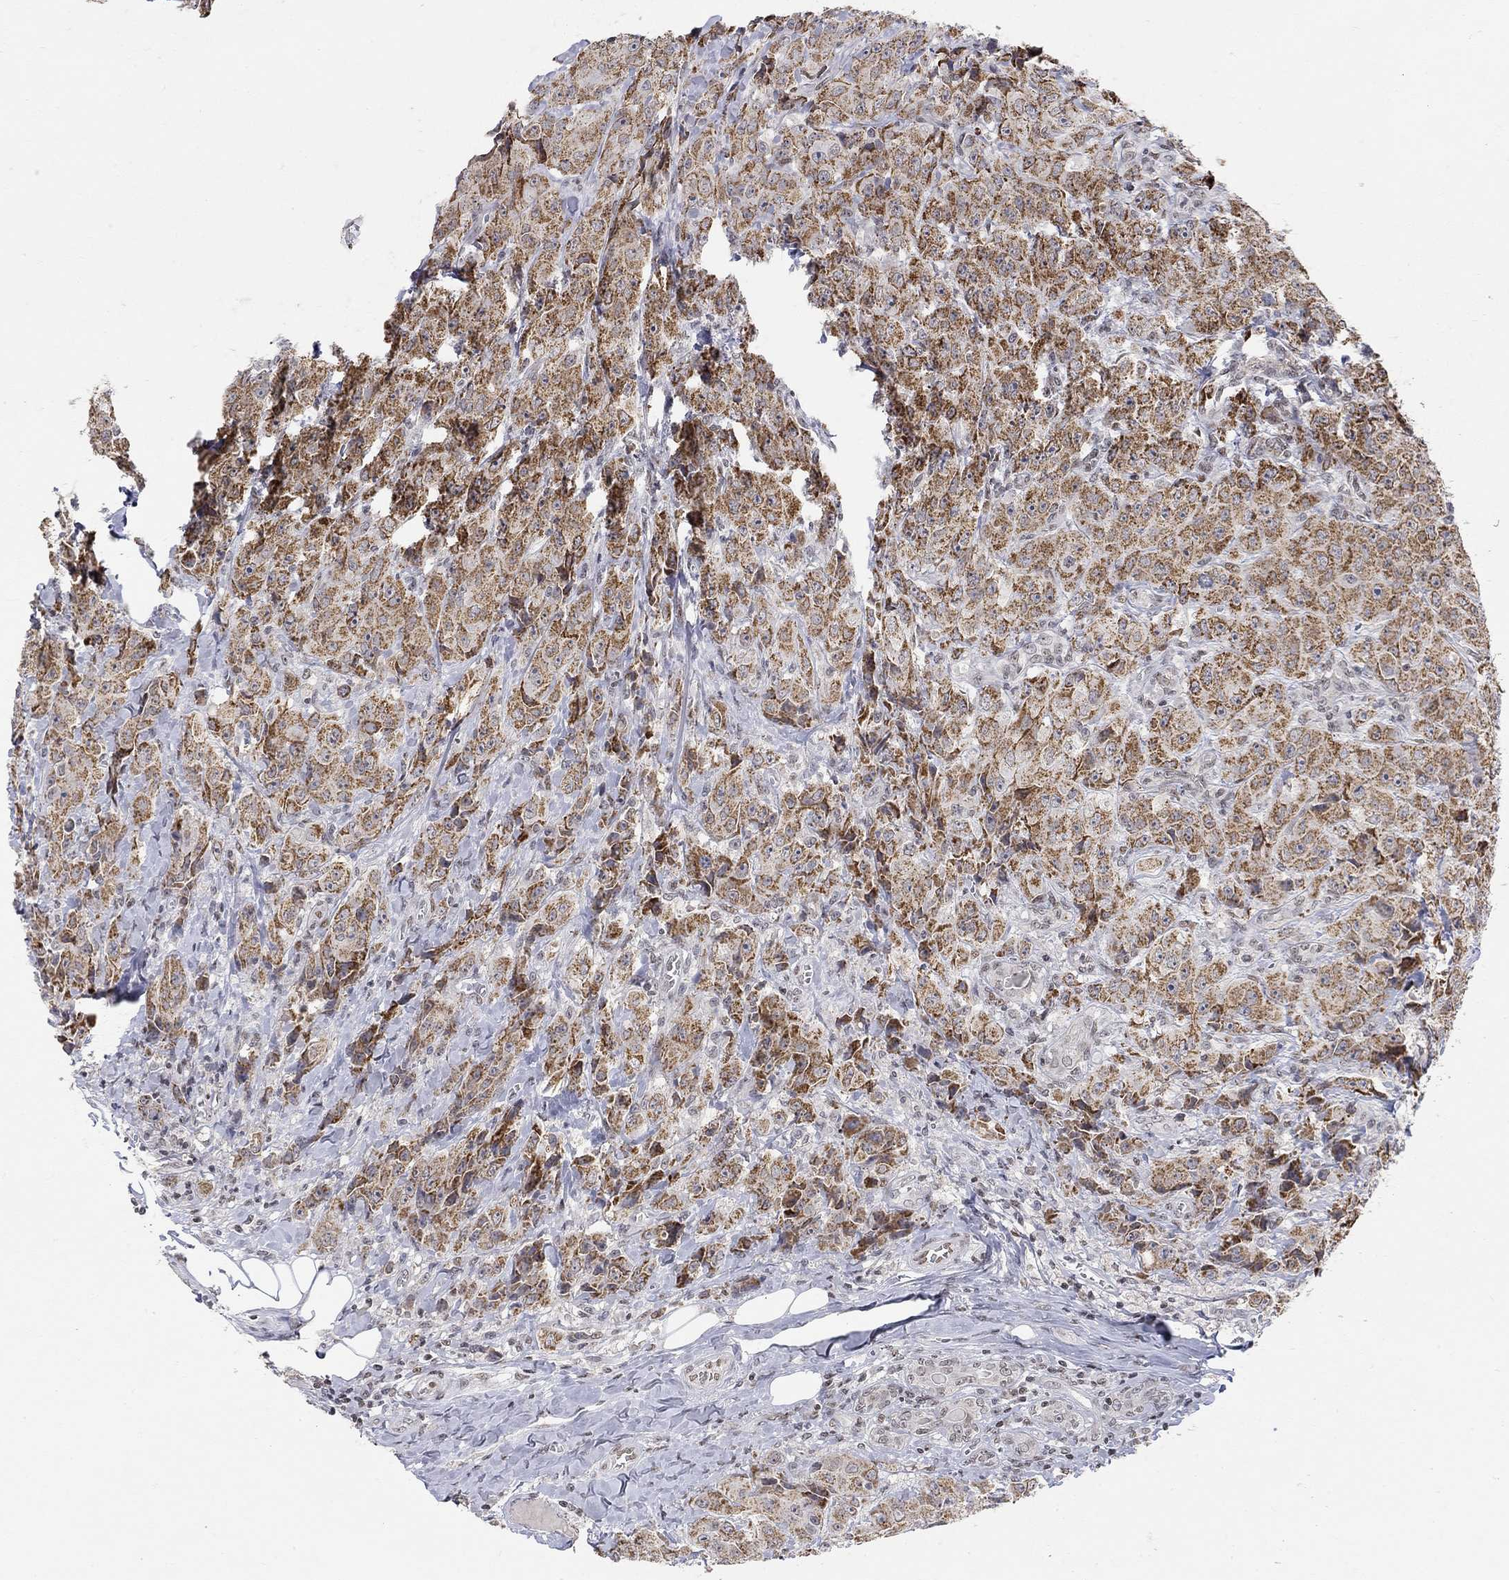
{"staining": {"intensity": "strong", "quantity": ">75%", "location": "cytoplasmic/membranous"}, "tissue": "breast cancer", "cell_type": "Tumor cells", "image_type": "cancer", "snomed": [{"axis": "morphology", "description": "Duct carcinoma"}, {"axis": "topography", "description": "Breast"}], "caption": "The histopathology image shows a brown stain indicating the presence of a protein in the cytoplasmic/membranous of tumor cells in breast intraductal carcinoma.", "gene": "KLF12", "patient": {"sex": "female", "age": 43}}